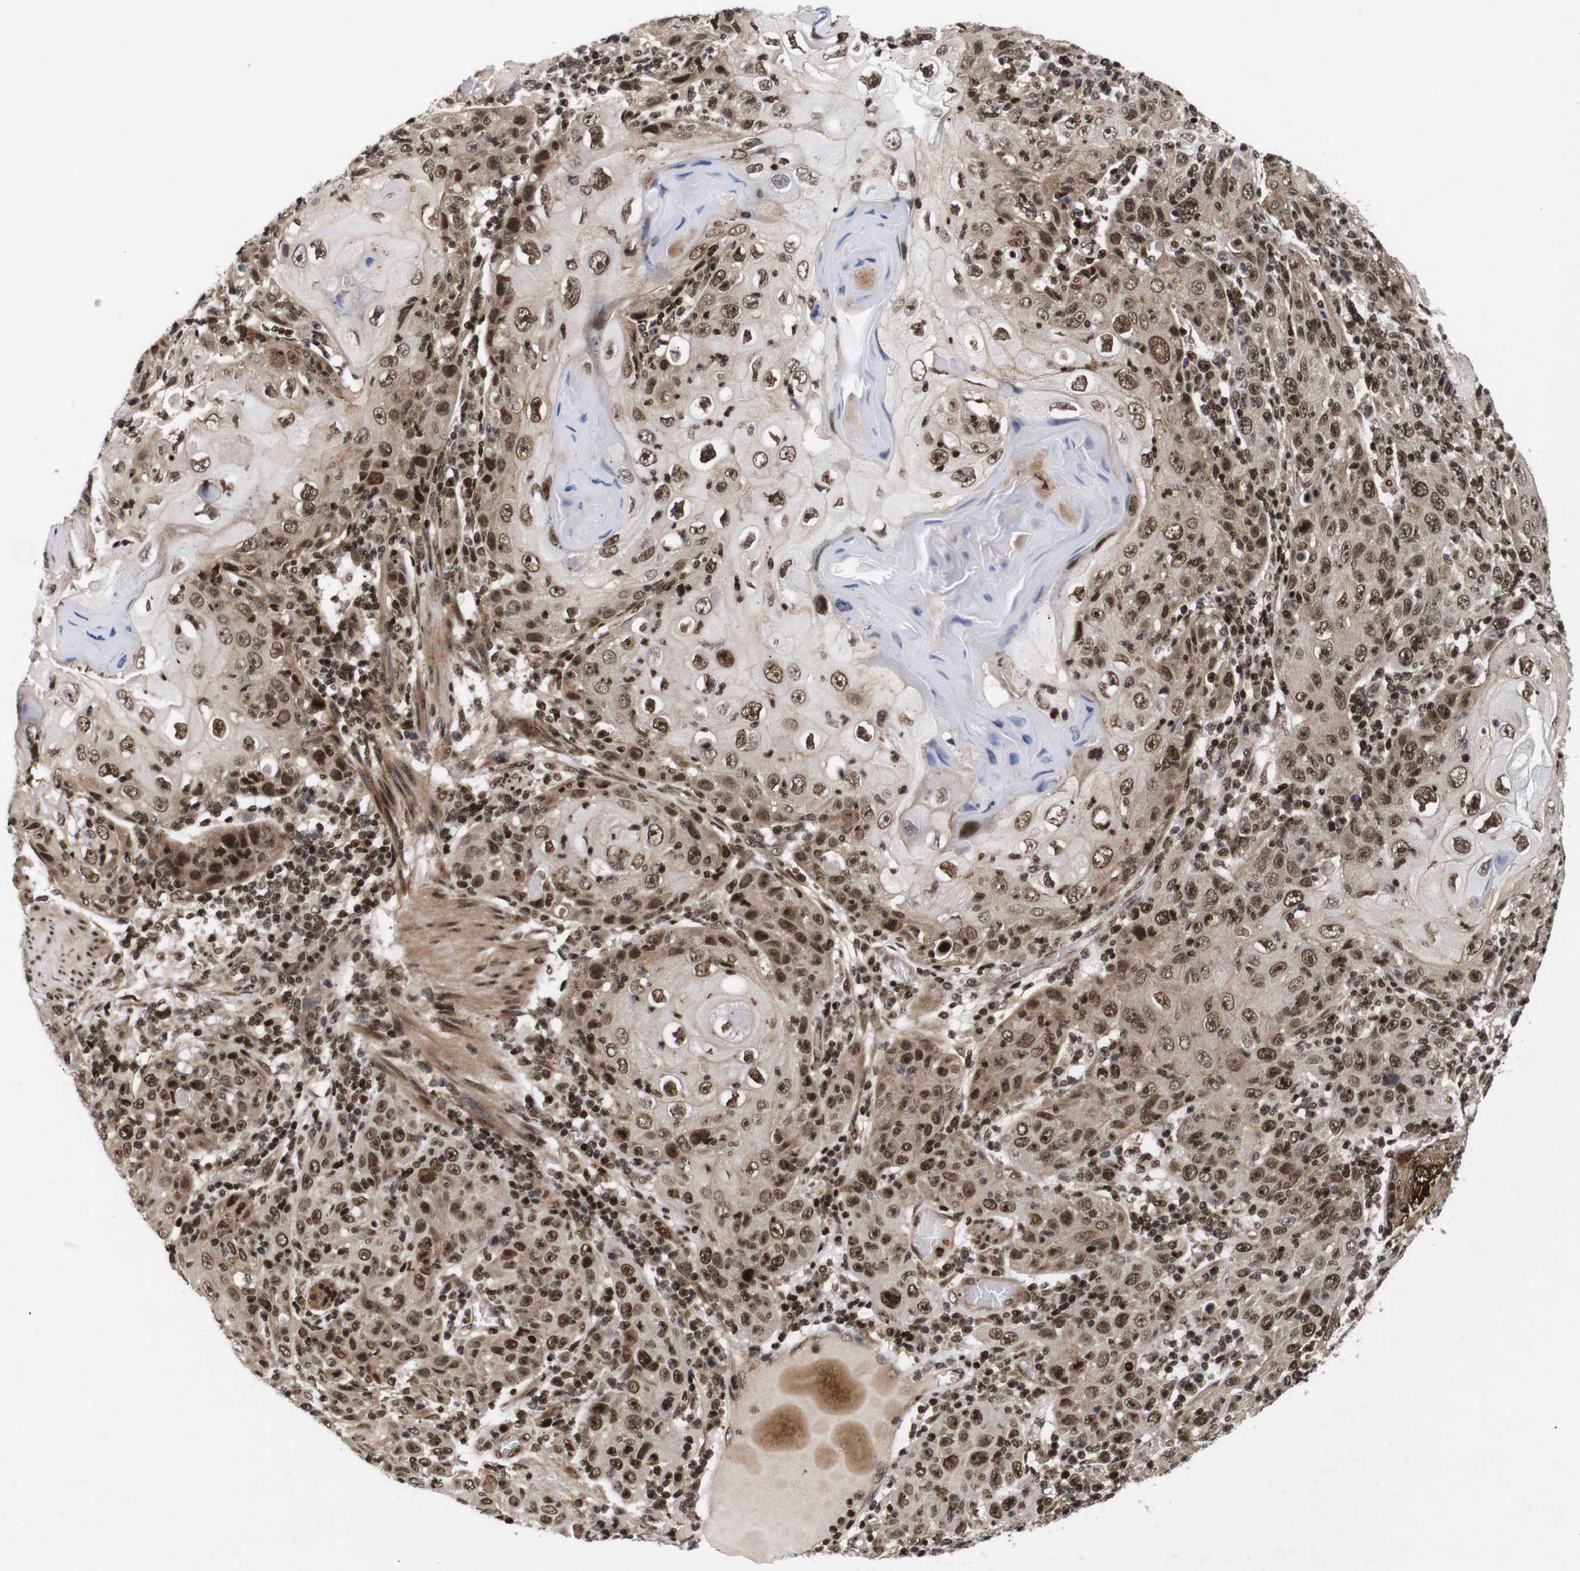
{"staining": {"intensity": "strong", "quantity": ">75%", "location": "cytoplasmic/membranous,nuclear"}, "tissue": "skin cancer", "cell_type": "Tumor cells", "image_type": "cancer", "snomed": [{"axis": "morphology", "description": "Squamous cell carcinoma, NOS"}, {"axis": "topography", "description": "Skin"}], "caption": "Brown immunohistochemical staining in skin cancer (squamous cell carcinoma) shows strong cytoplasmic/membranous and nuclear positivity in approximately >75% of tumor cells.", "gene": "KIF23", "patient": {"sex": "female", "age": 88}}